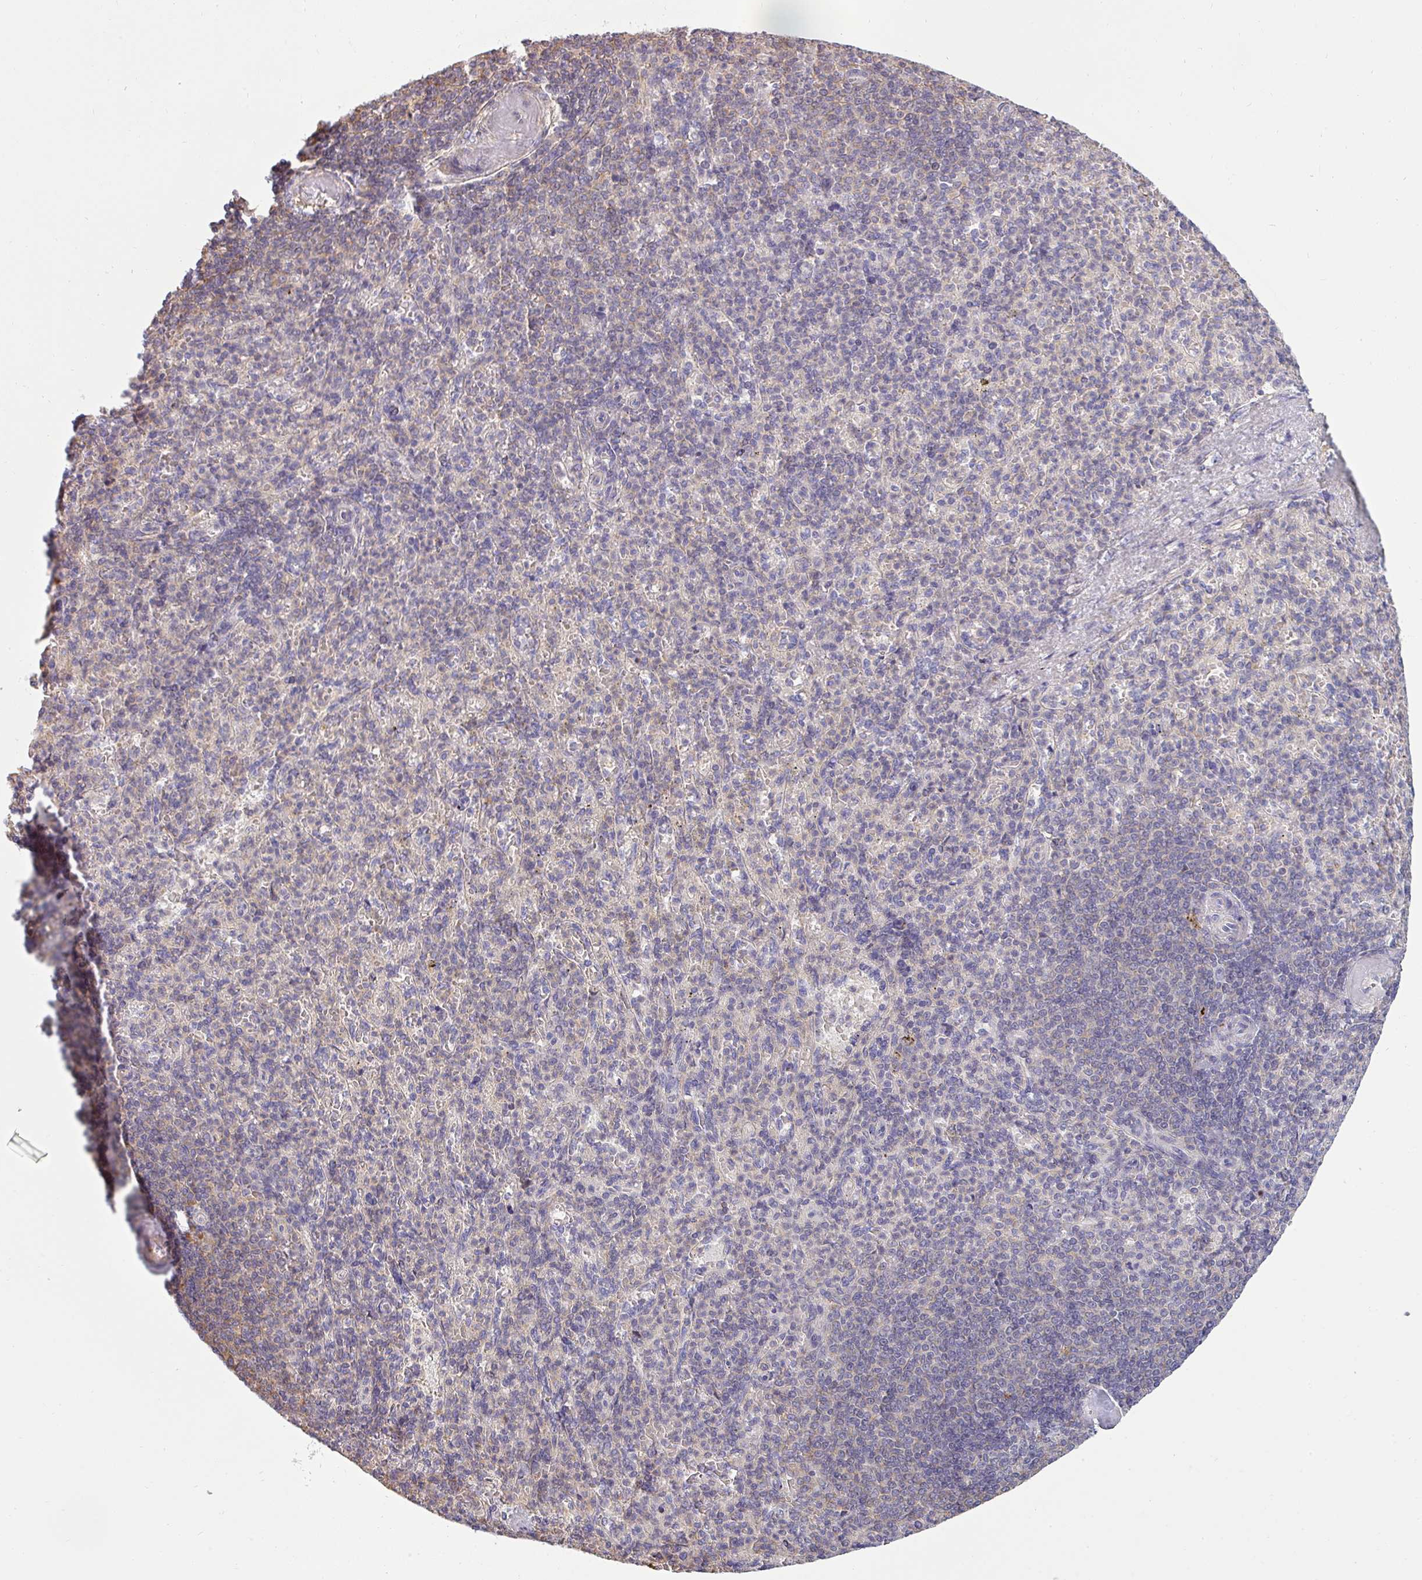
{"staining": {"intensity": "negative", "quantity": "none", "location": "none"}, "tissue": "spleen", "cell_type": "Cells in red pulp", "image_type": "normal", "snomed": [{"axis": "morphology", "description": "Normal tissue, NOS"}, {"axis": "topography", "description": "Spleen"}], "caption": "A photomicrograph of spleen stained for a protein displays no brown staining in cells in red pulp.", "gene": "ZNF835", "patient": {"sex": "female", "age": 74}}